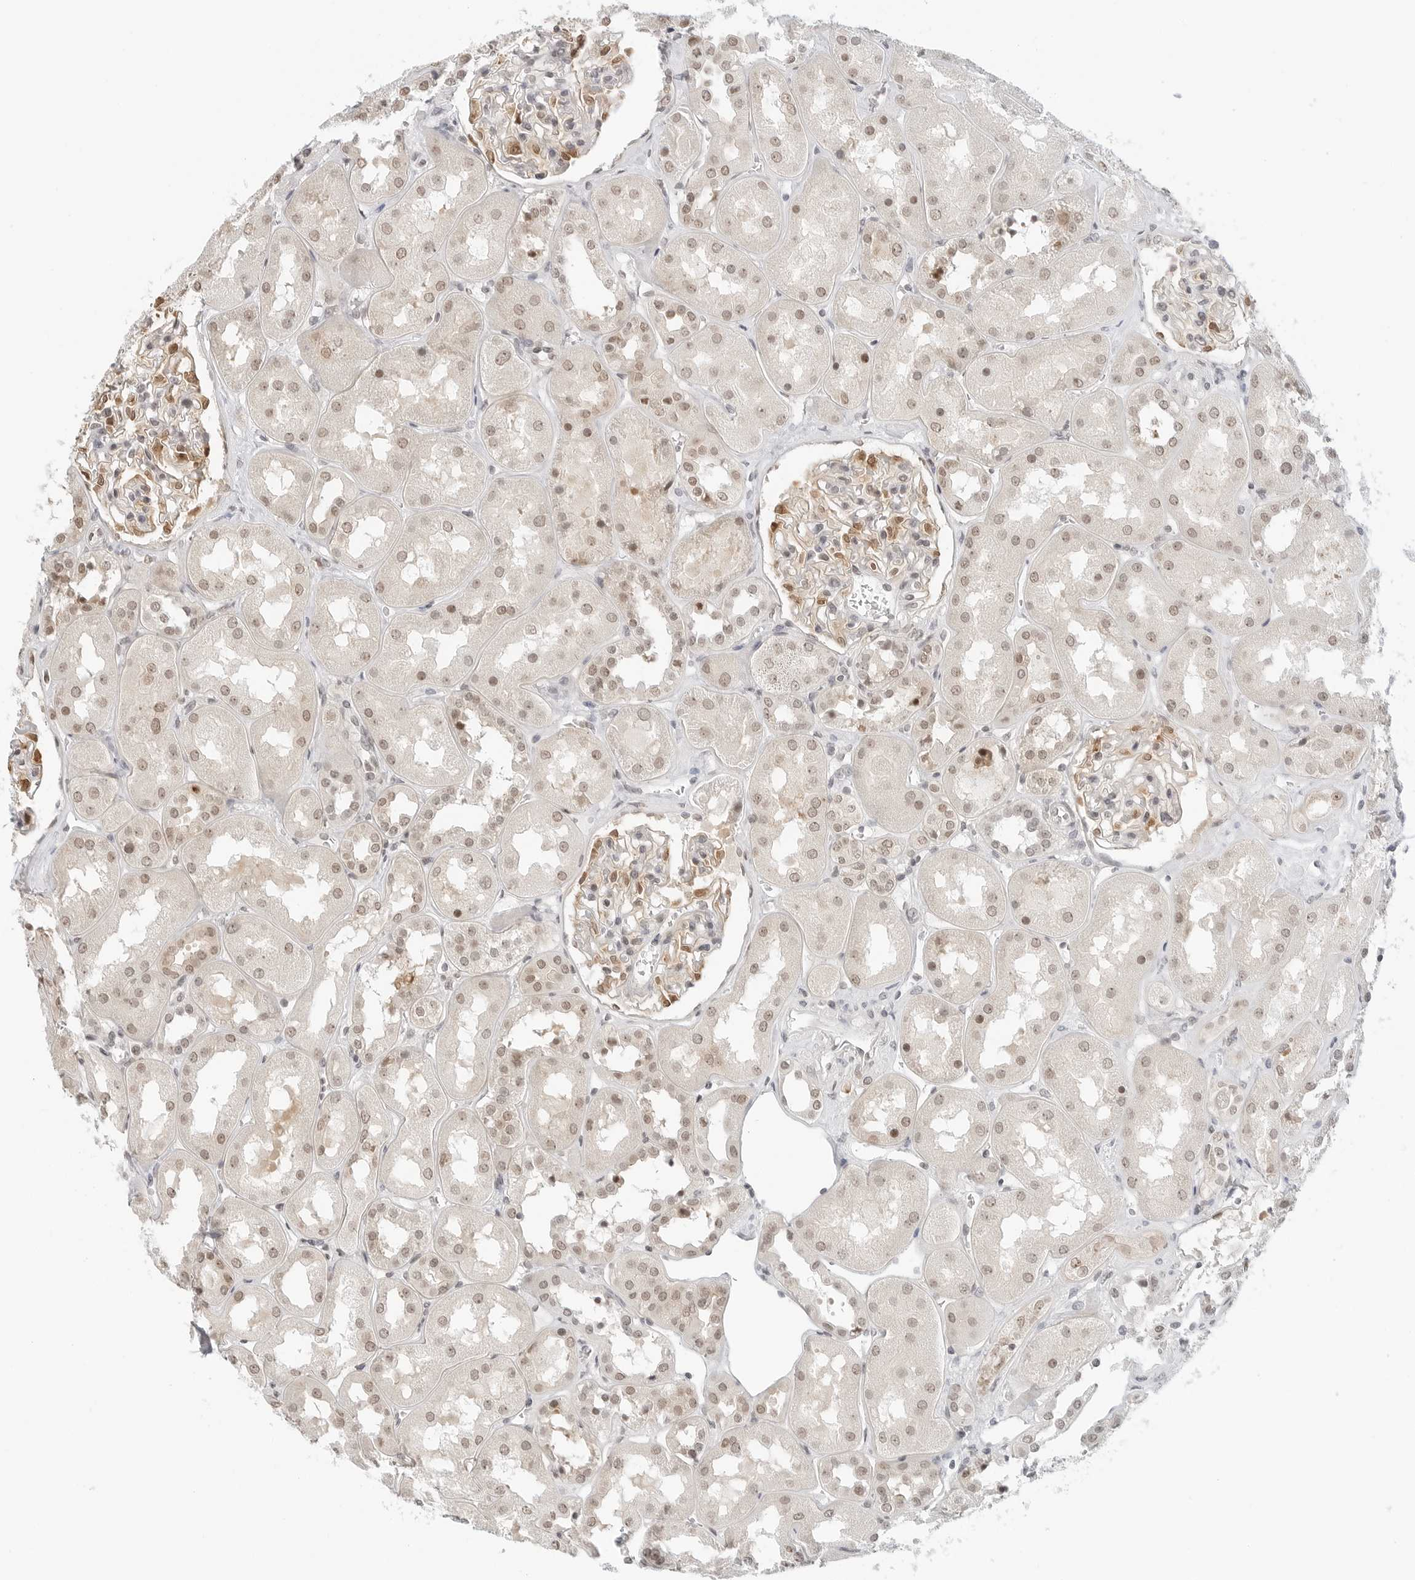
{"staining": {"intensity": "moderate", "quantity": "<25%", "location": "cytoplasmic/membranous"}, "tissue": "kidney", "cell_type": "Cells in glomeruli", "image_type": "normal", "snomed": [{"axis": "morphology", "description": "Normal tissue, NOS"}, {"axis": "topography", "description": "Kidney"}], "caption": "The immunohistochemical stain shows moderate cytoplasmic/membranous expression in cells in glomeruli of benign kidney.", "gene": "METAP1", "patient": {"sex": "male", "age": 70}}